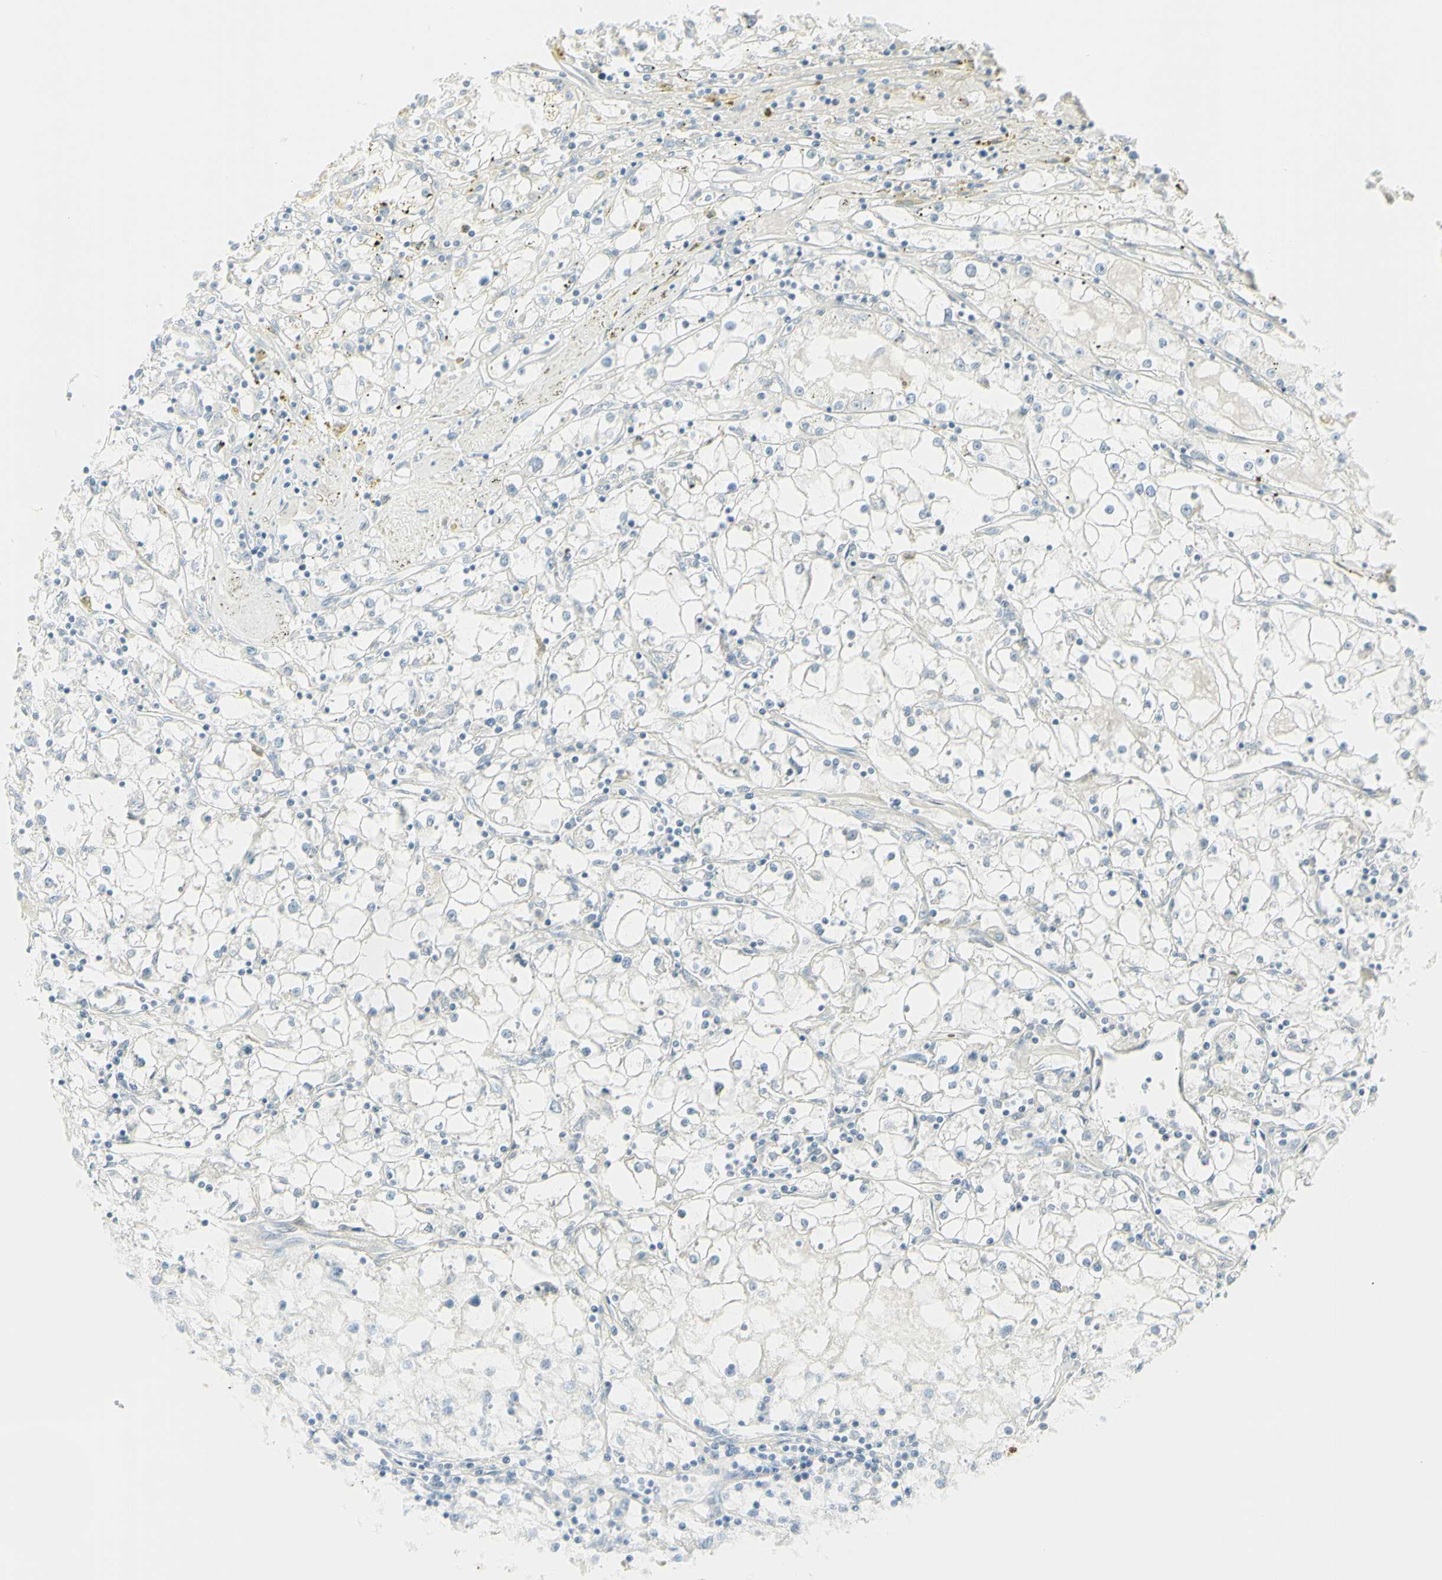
{"staining": {"intensity": "negative", "quantity": "none", "location": "none"}, "tissue": "renal cancer", "cell_type": "Tumor cells", "image_type": "cancer", "snomed": [{"axis": "morphology", "description": "Adenocarcinoma, NOS"}, {"axis": "topography", "description": "Kidney"}], "caption": "The histopathology image demonstrates no staining of tumor cells in renal cancer (adenocarcinoma).", "gene": "MDK", "patient": {"sex": "male", "age": 56}}